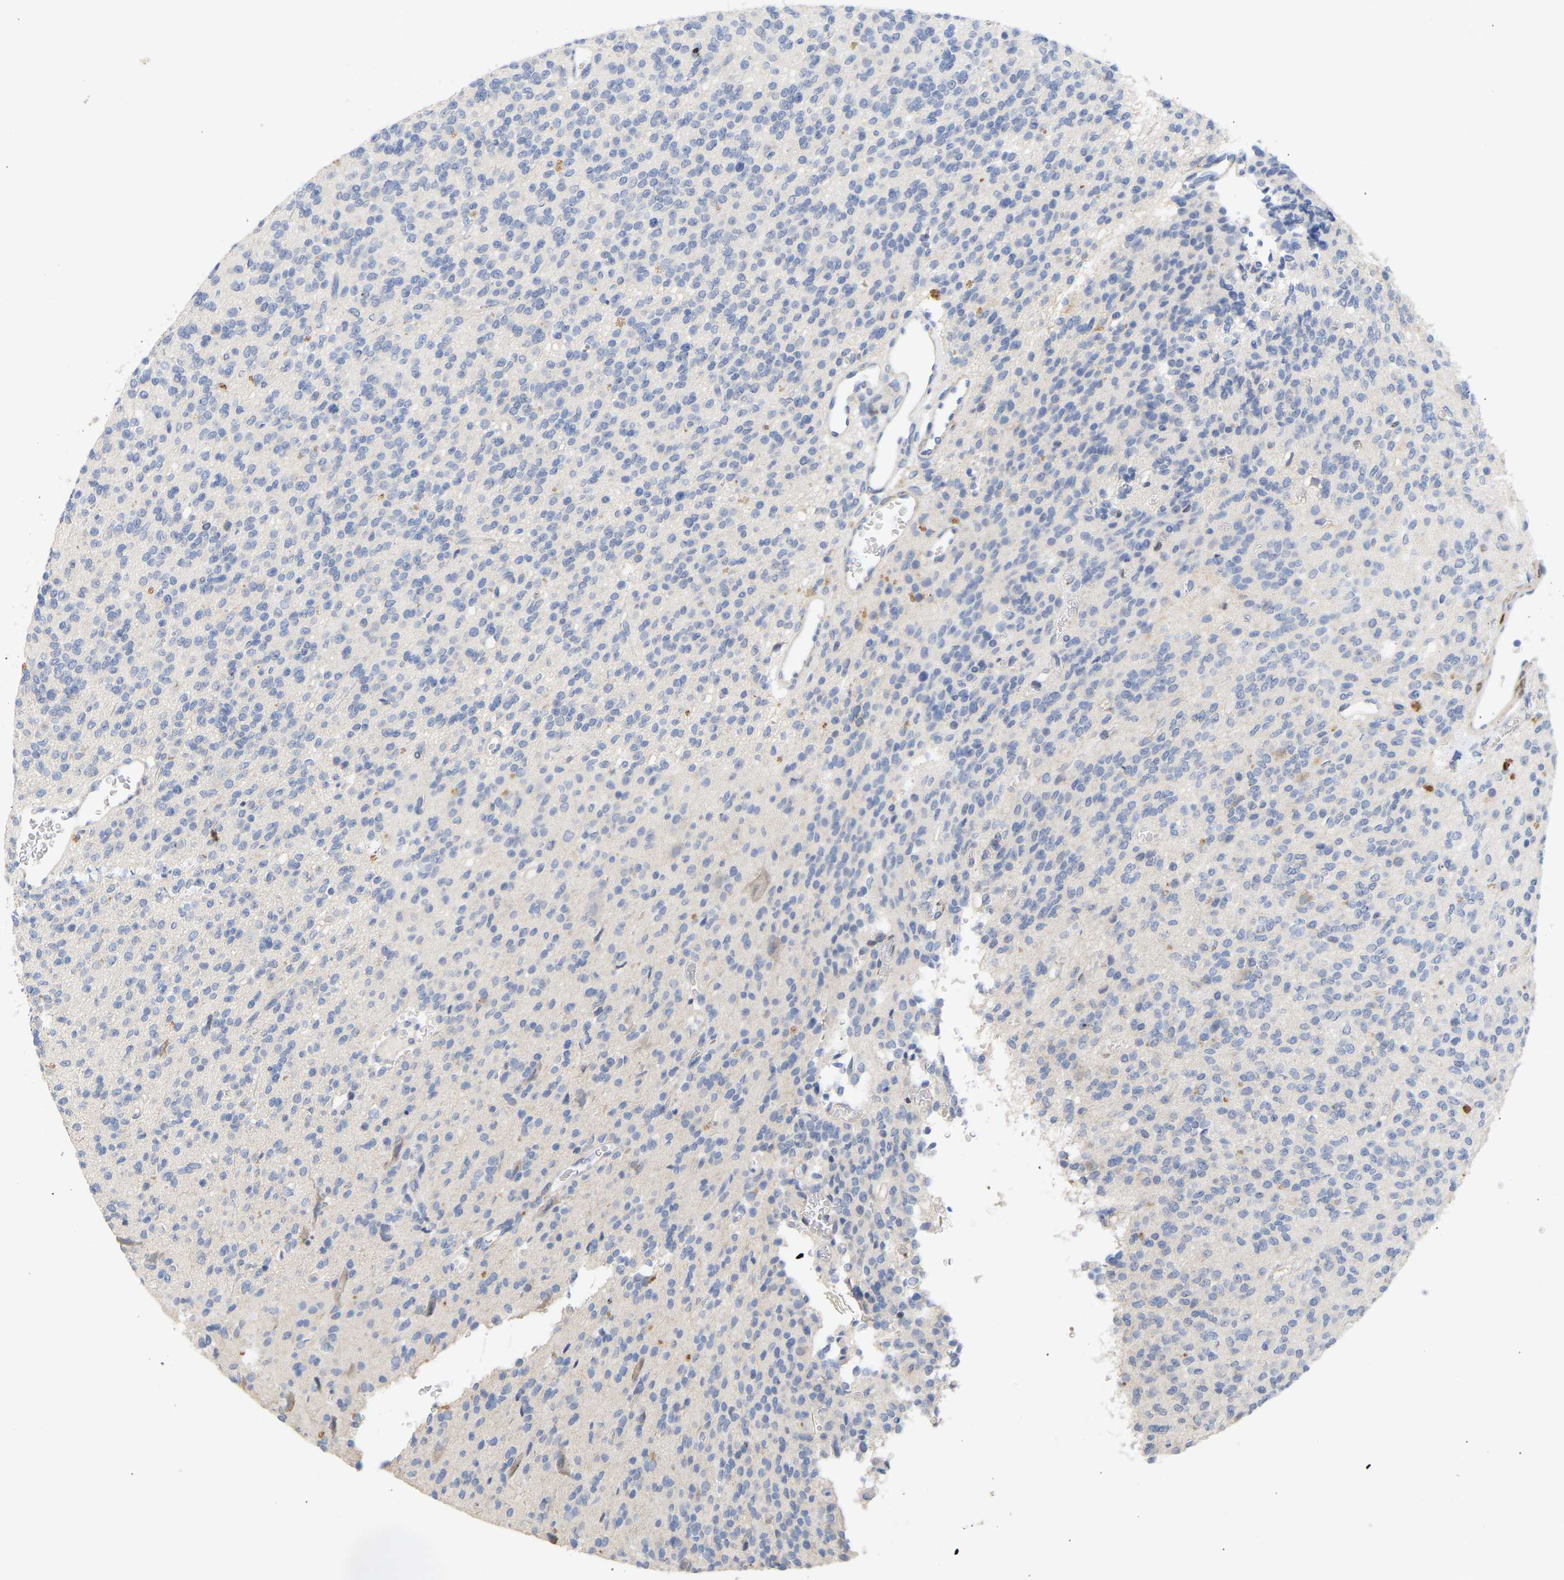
{"staining": {"intensity": "negative", "quantity": "none", "location": "none"}, "tissue": "glioma", "cell_type": "Tumor cells", "image_type": "cancer", "snomed": [{"axis": "morphology", "description": "Glioma, malignant, High grade"}, {"axis": "topography", "description": "Brain"}], "caption": "High magnification brightfield microscopy of glioma stained with DAB (brown) and counterstained with hematoxylin (blue): tumor cells show no significant staining.", "gene": "SELENOM", "patient": {"sex": "male", "age": 34}}